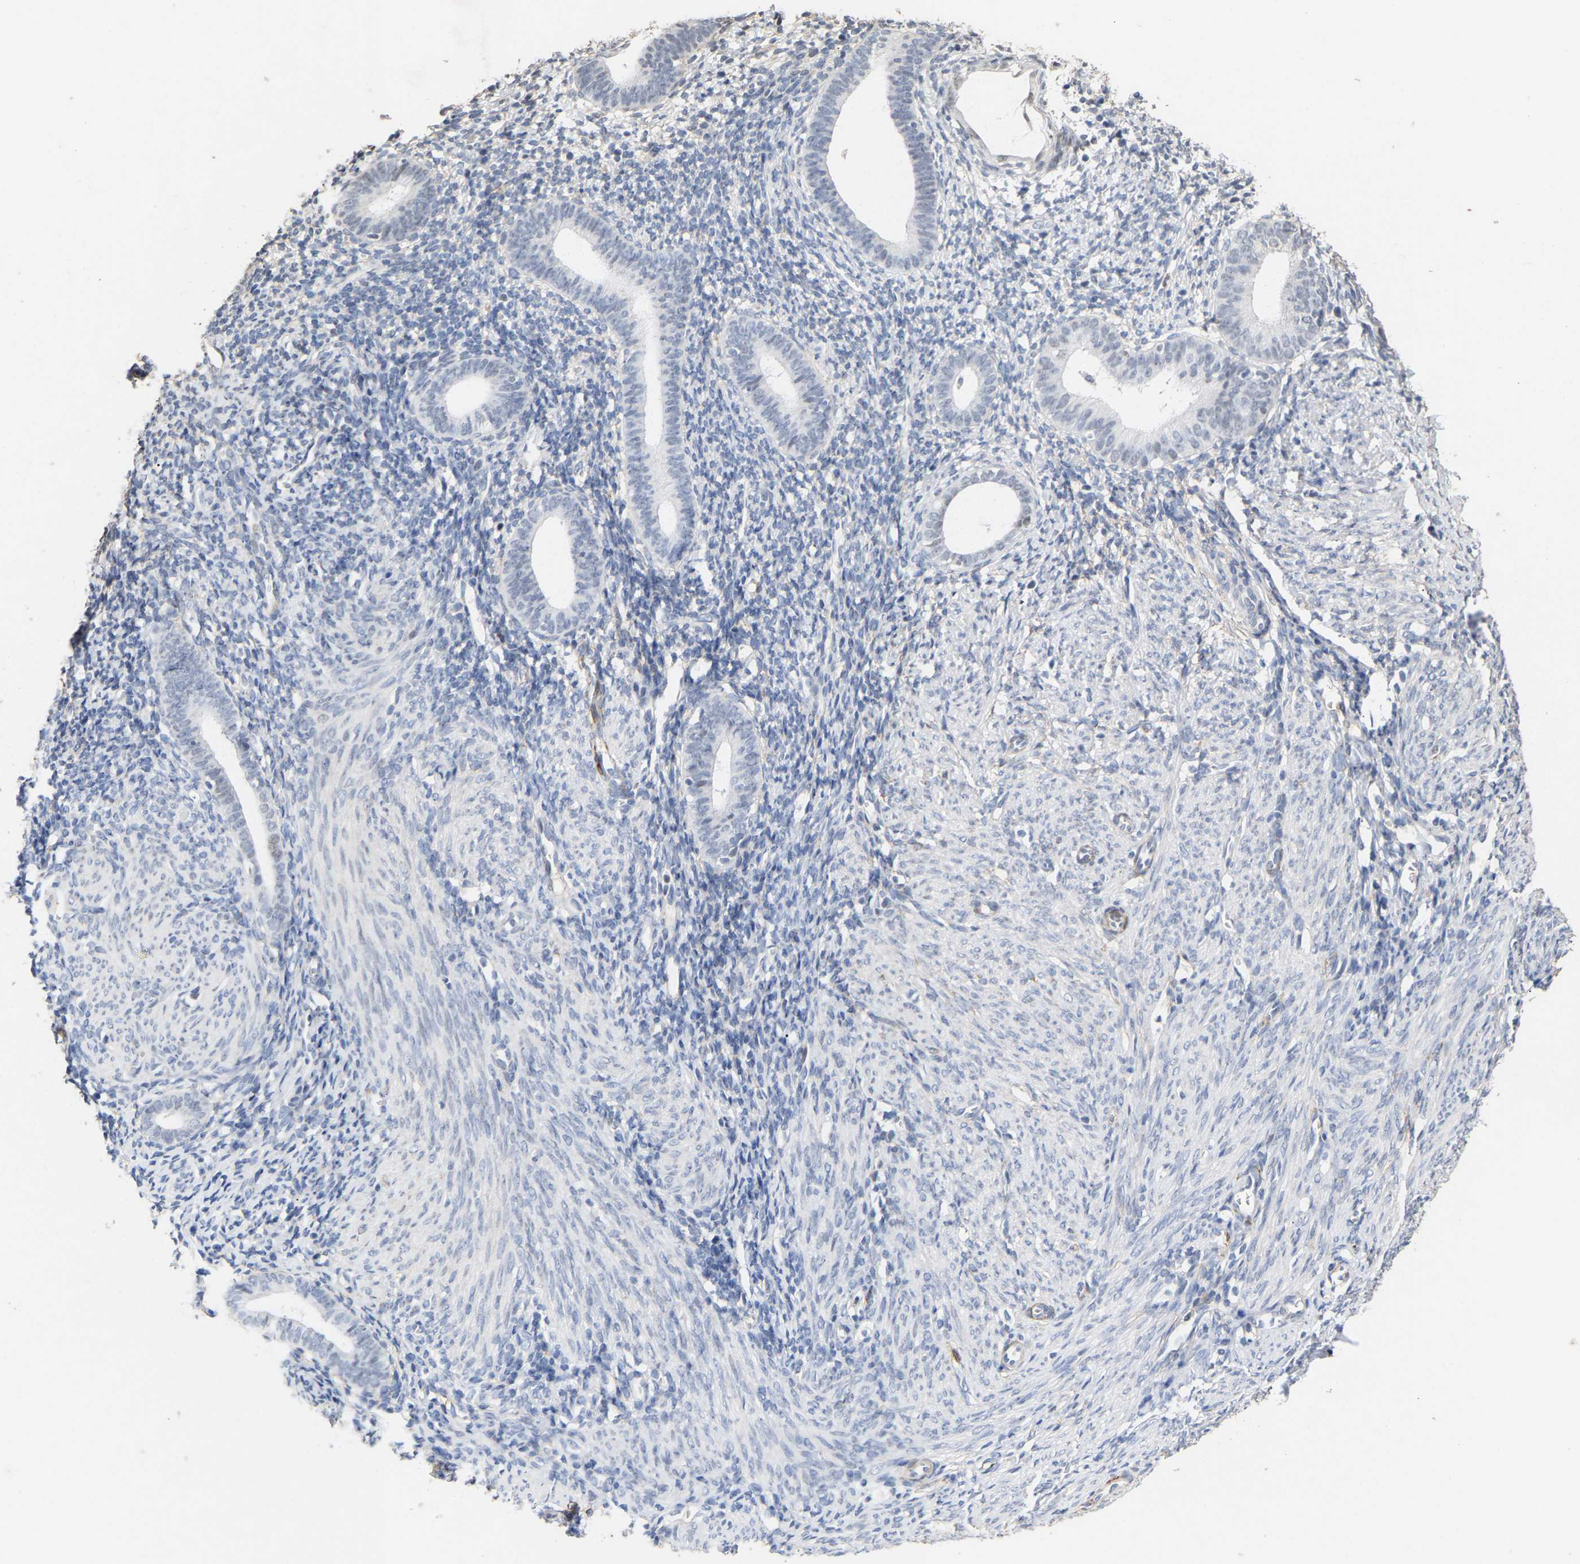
{"staining": {"intensity": "weak", "quantity": "<25%", "location": "nuclear"}, "tissue": "endometrium", "cell_type": "Cells in endometrial stroma", "image_type": "normal", "snomed": [{"axis": "morphology", "description": "Normal tissue, NOS"}, {"axis": "morphology", "description": "Adenocarcinoma, NOS"}, {"axis": "topography", "description": "Endometrium"}], "caption": "The image displays no staining of cells in endometrial stroma in unremarkable endometrium. (Stains: DAB IHC with hematoxylin counter stain, Microscopy: brightfield microscopy at high magnification).", "gene": "AMPH", "patient": {"sex": "female", "age": 57}}